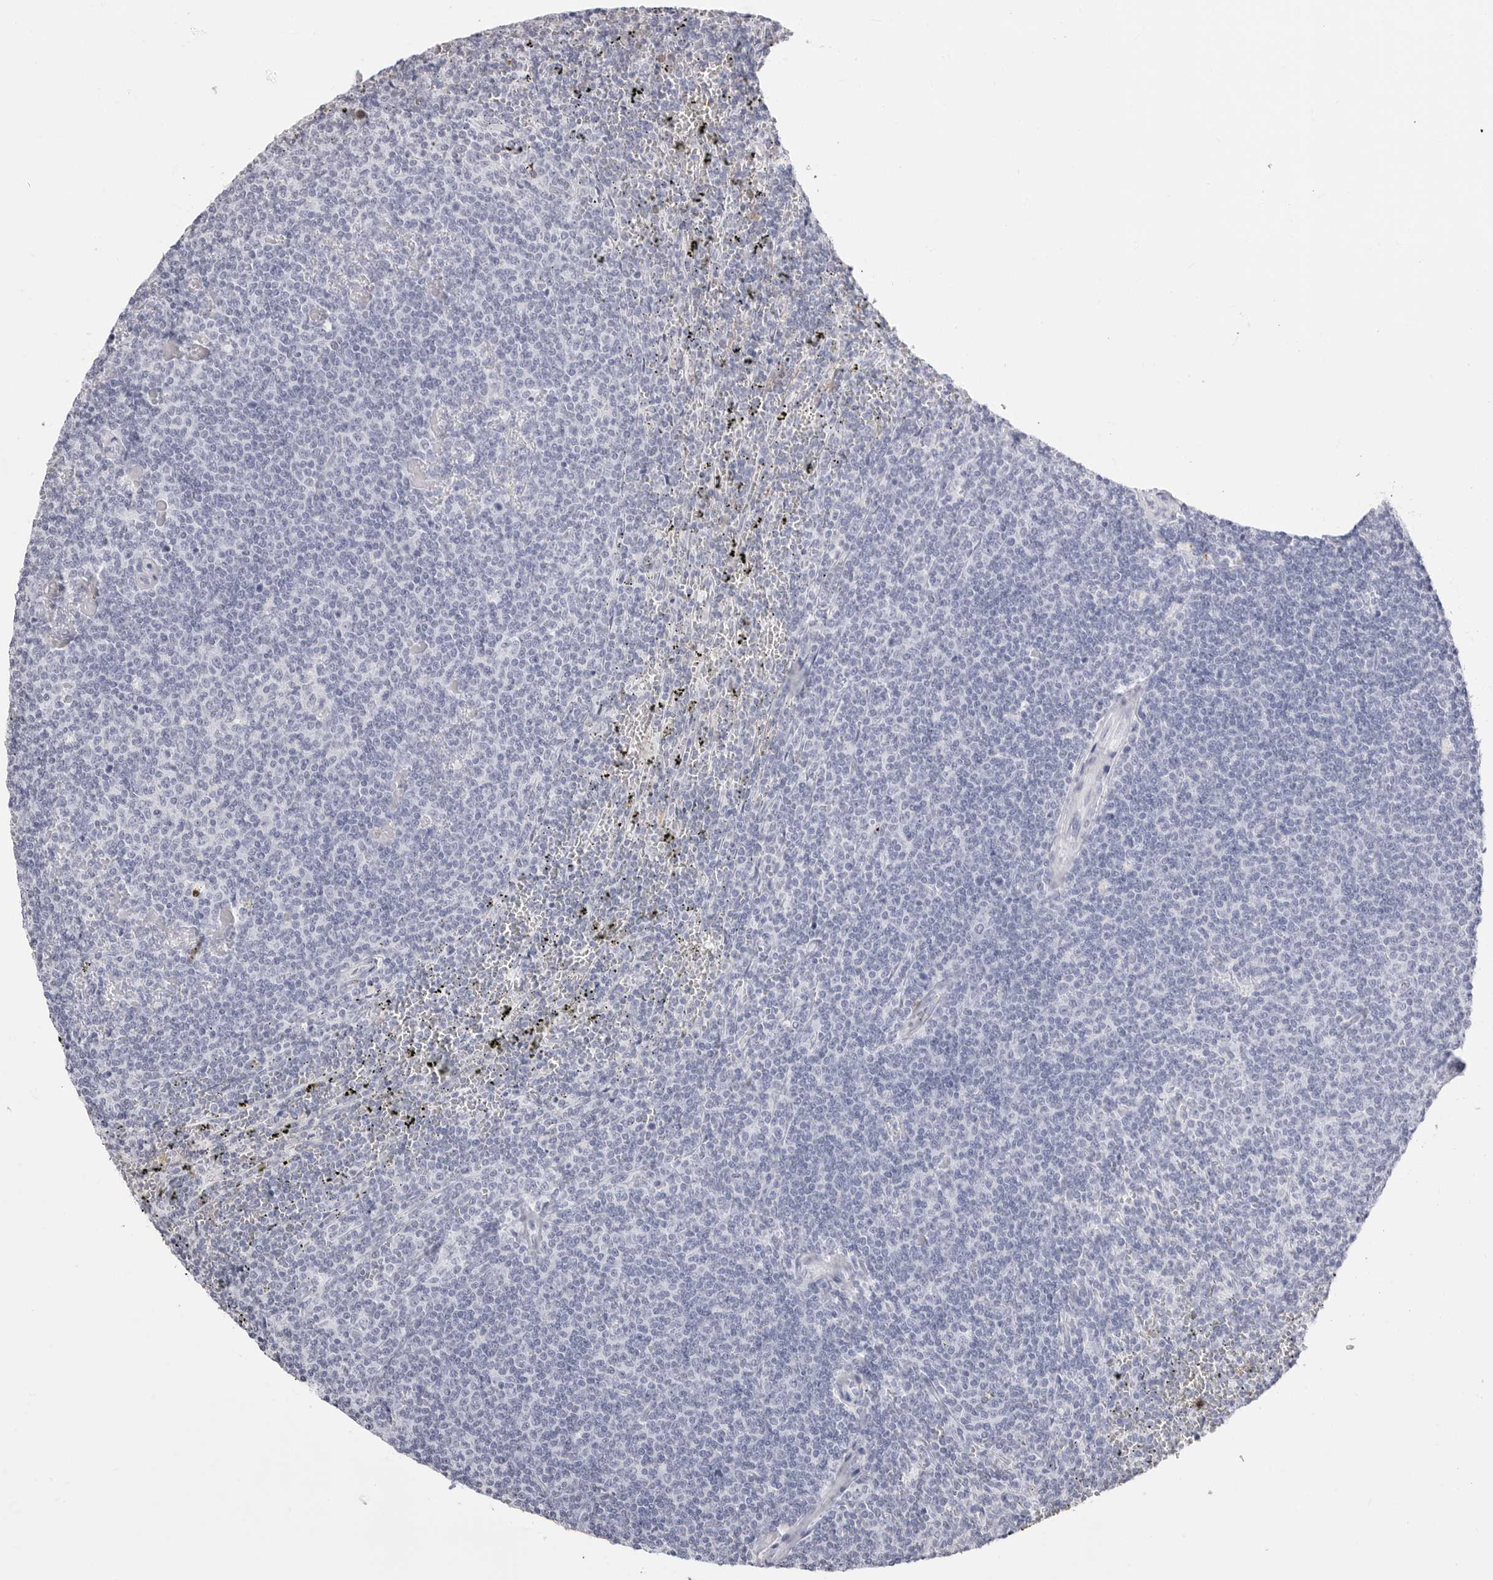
{"staining": {"intensity": "negative", "quantity": "none", "location": "none"}, "tissue": "lymphoma", "cell_type": "Tumor cells", "image_type": "cancer", "snomed": [{"axis": "morphology", "description": "Malignant lymphoma, non-Hodgkin's type, Low grade"}, {"axis": "topography", "description": "Spleen"}], "caption": "Tumor cells show no significant expression in lymphoma.", "gene": "TSSK1B", "patient": {"sex": "female", "age": 50}}